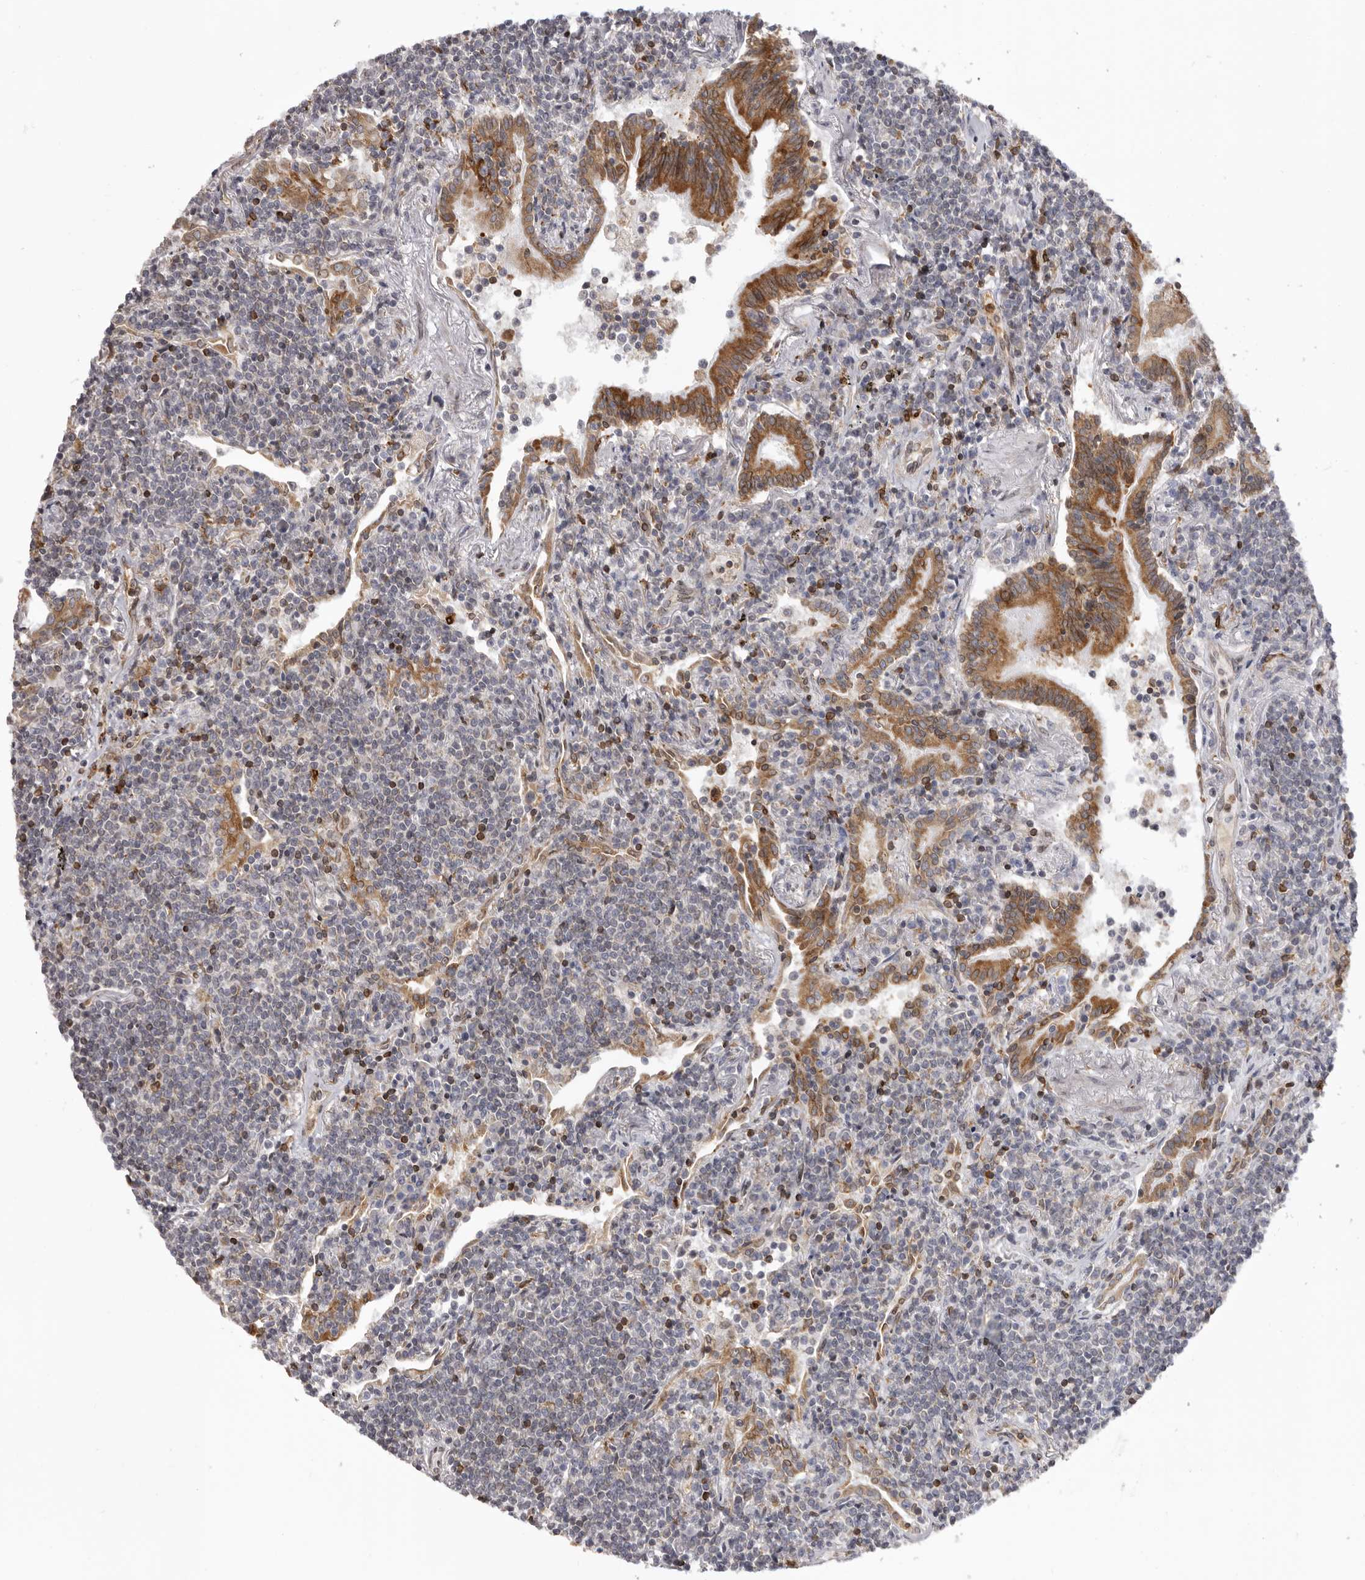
{"staining": {"intensity": "negative", "quantity": "none", "location": "none"}, "tissue": "lymphoma", "cell_type": "Tumor cells", "image_type": "cancer", "snomed": [{"axis": "morphology", "description": "Malignant lymphoma, non-Hodgkin's type, Low grade"}, {"axis": "topography", "description": "Lung"}], "caption": "High magnification brightfield microscopy of lymphoma stained with DAB (brown) and counterstained with hematoxylin (blue): tumor cells show no significant staining.", "gene": "C4orf3", "patient": {"sex": "female", "age": 71}}